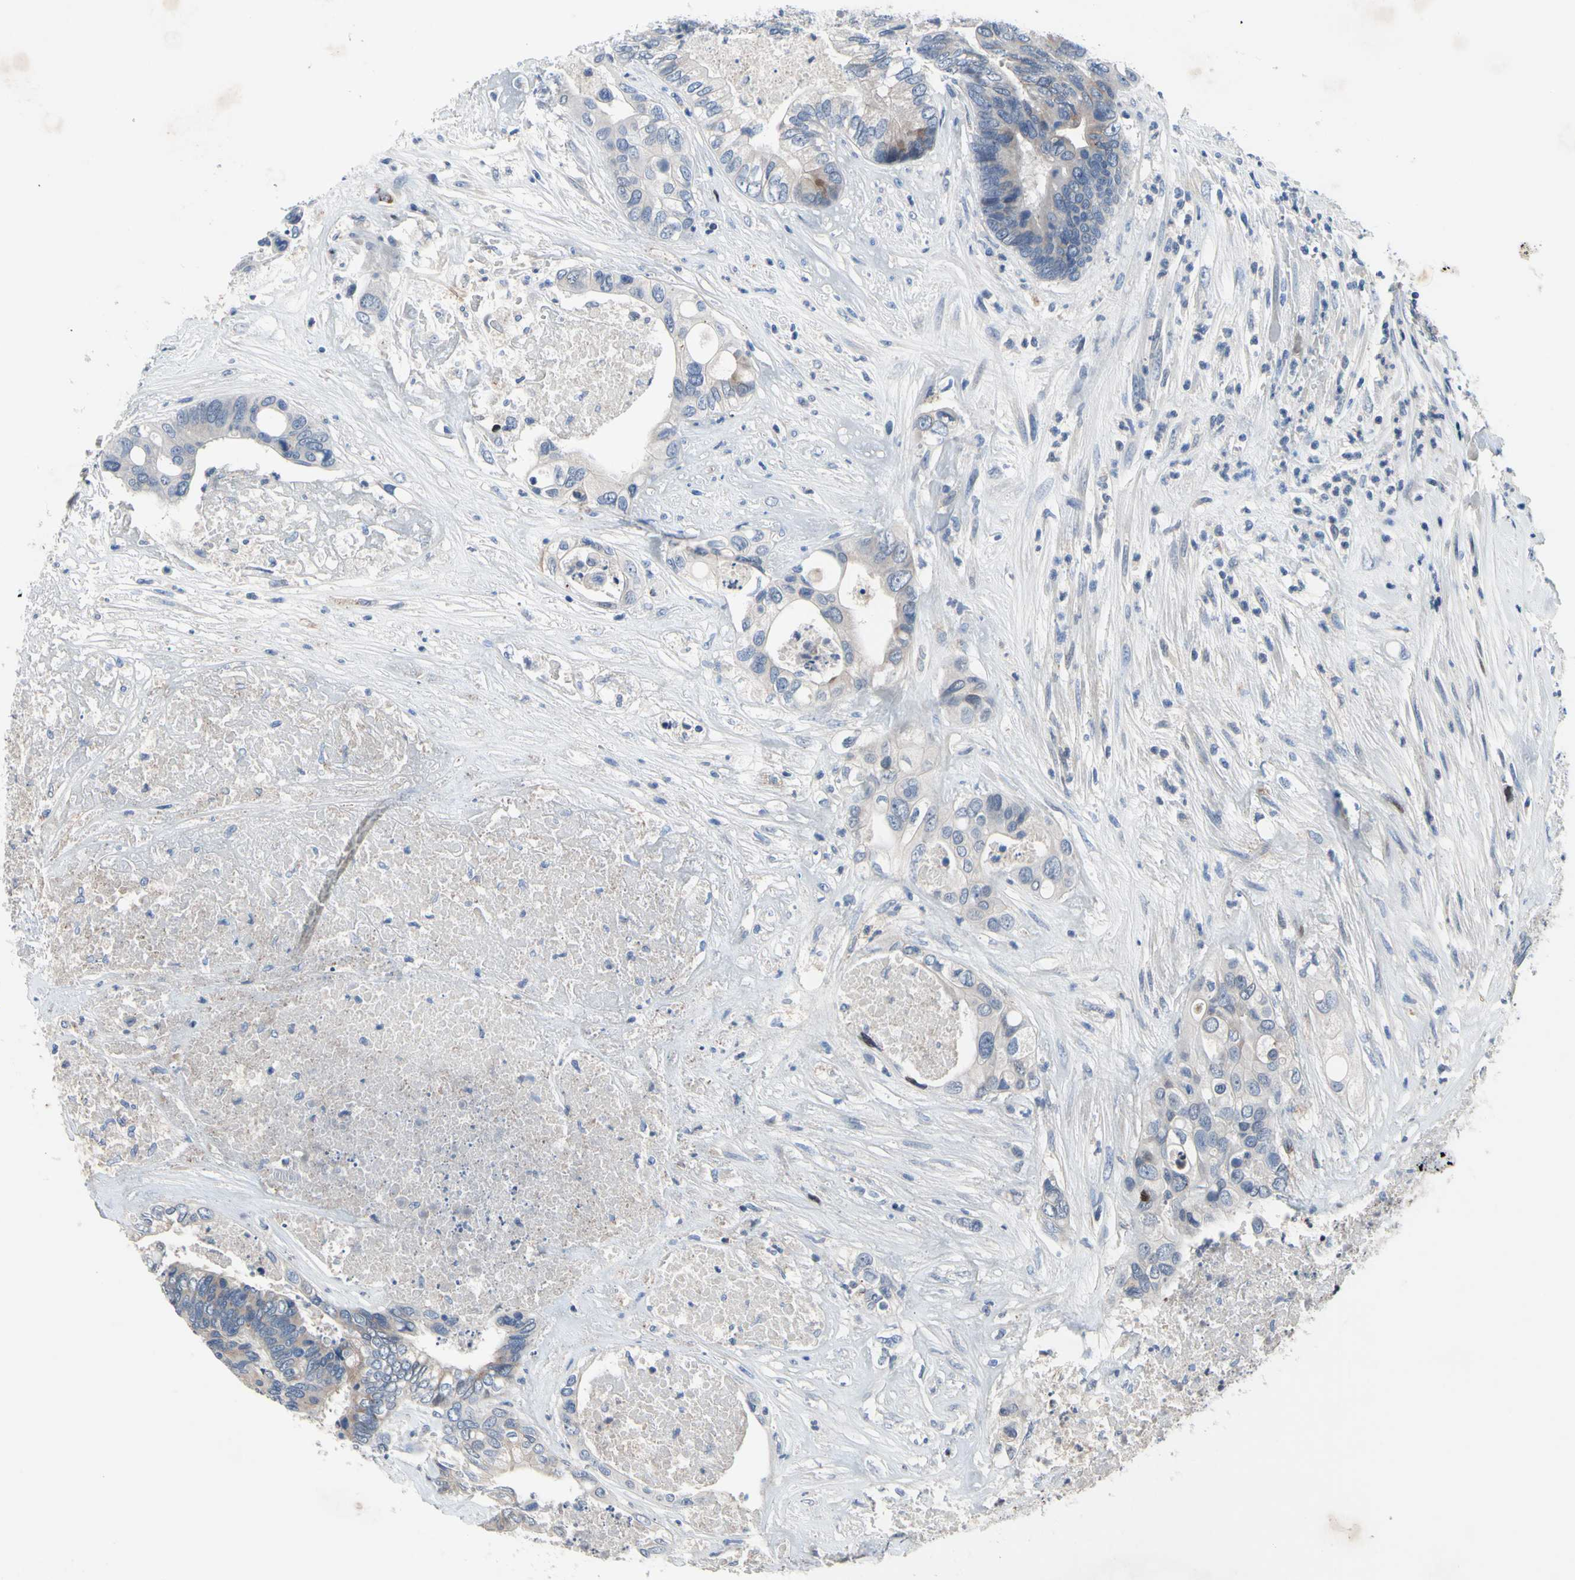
{"staining": {"intensity": "weak", "quantity": "<25%", "location": "cytoplasmic/membranous"}, "tissue": "colorectal cancer", "cell_type": "Tumor cells", "image_type": "cancer", "snomed": [{"axis": "morphology", "description": "Adenocarcinoma, NOS"}, {"axis": "topography", "description": "Rectum"}], "caption": "Histopathology image shows no protein expression in tumor cells of colorectal cancer (adenocarcinoma) tissue.", "gene": "MUTYH", "patient": {"sex": "male", "age": 55}}